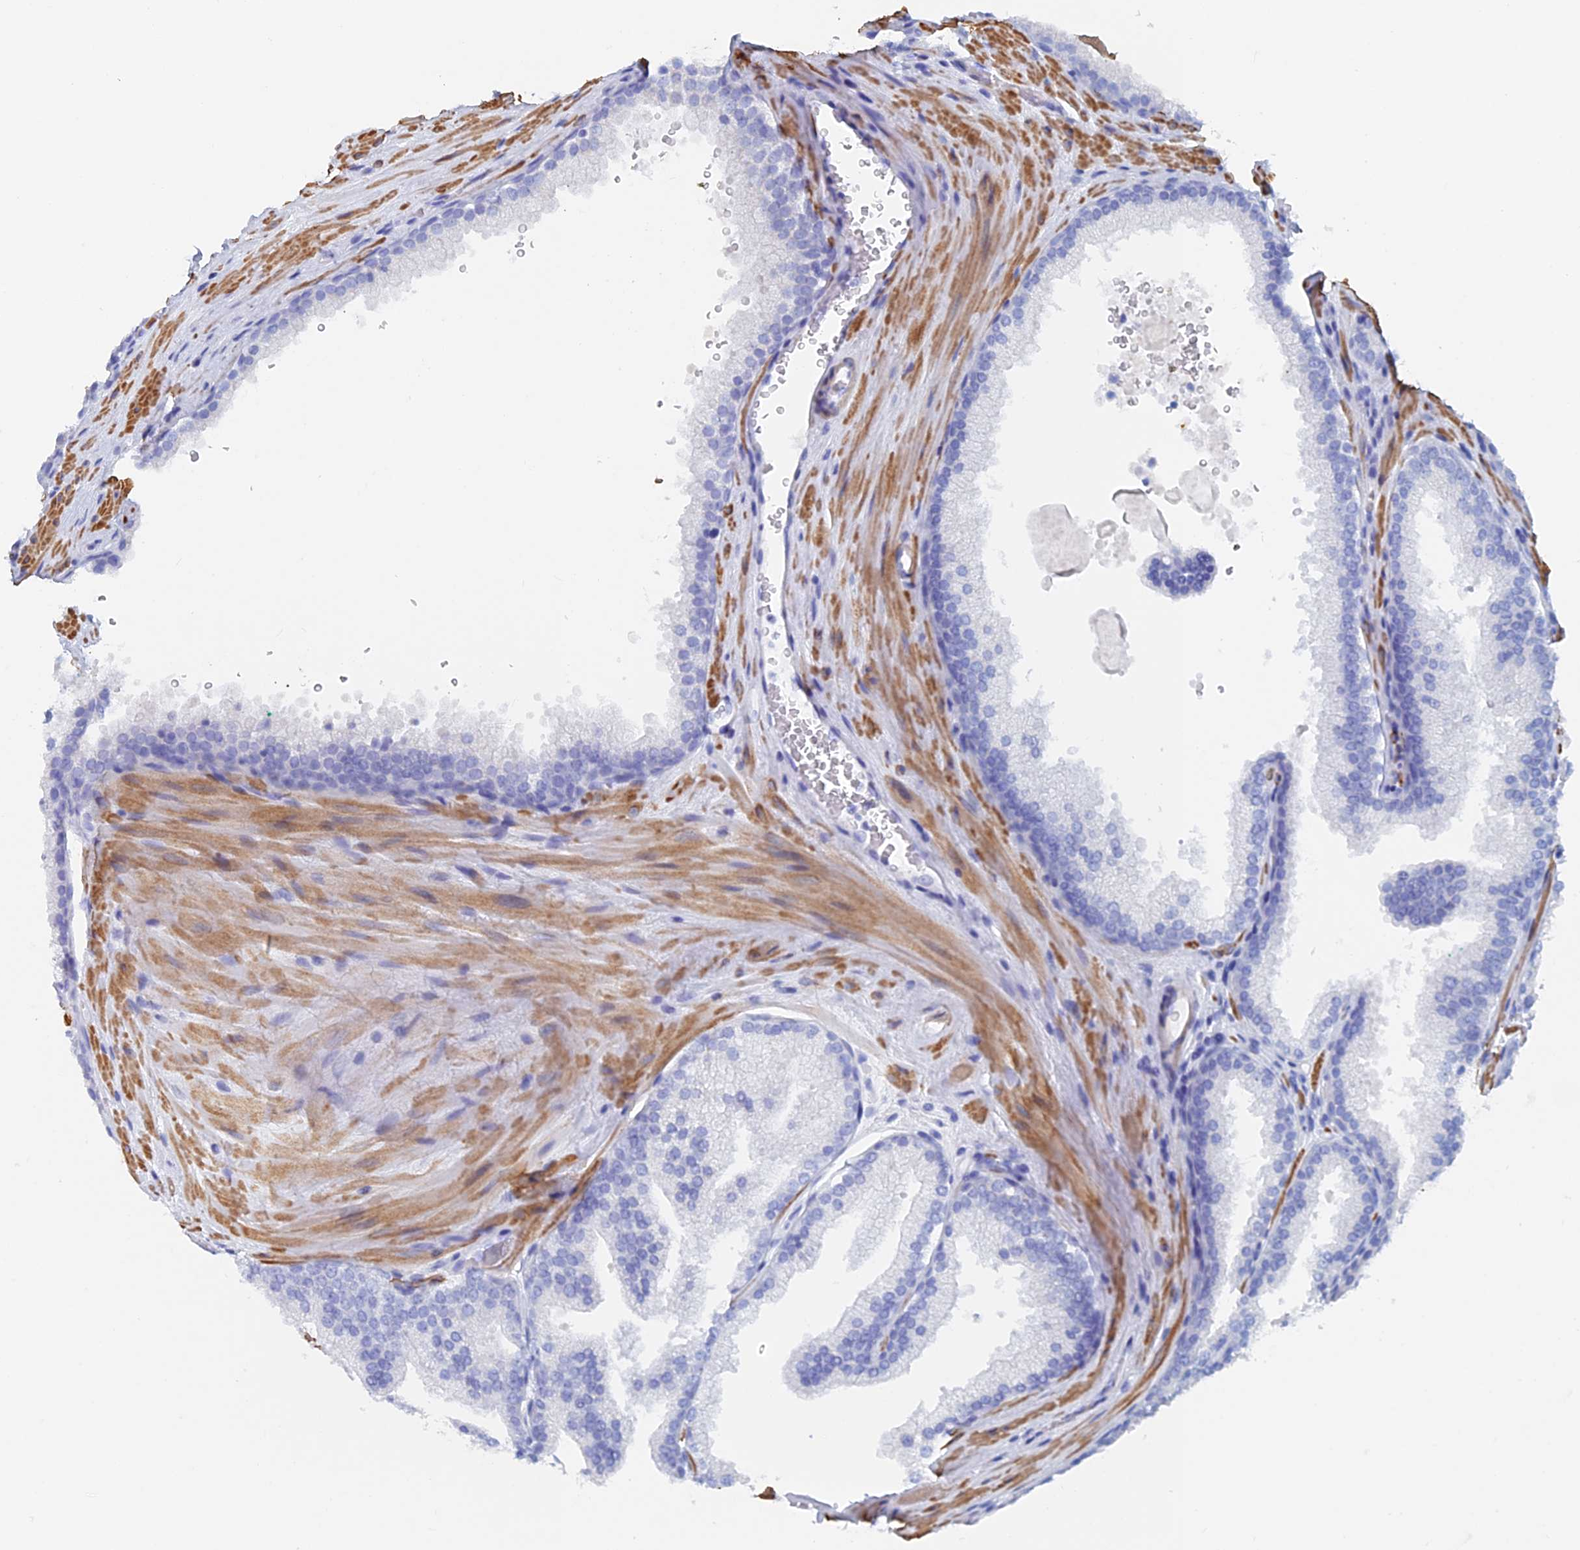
{"staining": {"intensity": "negative", "quantity": "none", "location": "none"}, "tissue": "prostate cancer", "cell_type": "Tumor cells", "image_type": "cancer", "snomed": [{"axis": "morphology", "description": "Adenocarcinoma, High grade"}, {"axis": "topography", "description": "Prostate"}], "caption": "The photomicrograph reveals no significant positivity in tumor cells of prostate cancer (high-grade adenocarcinoma).", "gene": "KCNK18", "patient": {"sex": "male", "age": 67}}